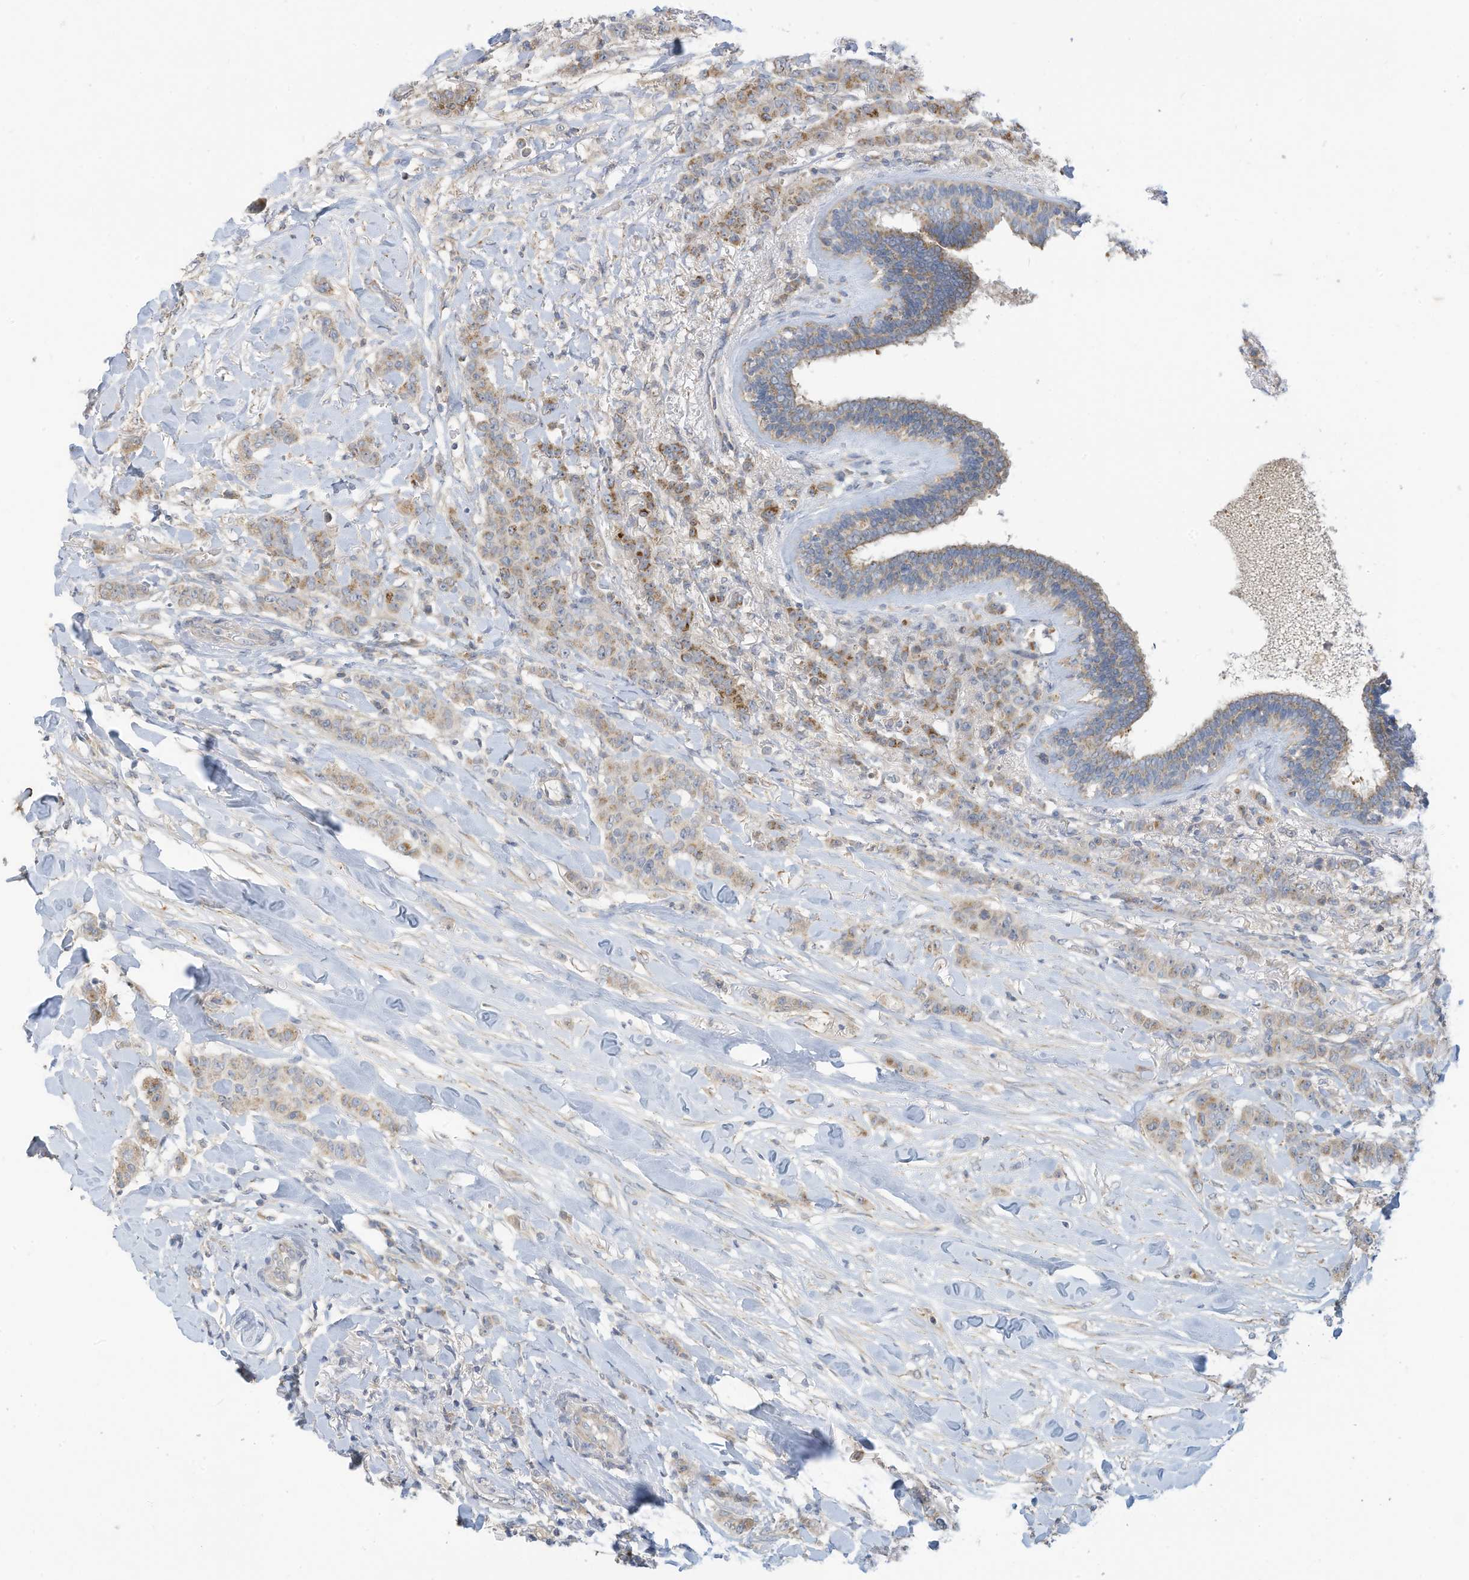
{"staining": {"intensity": "weak", "quantity": "25%-75%", "location": "cytoplasmic/membranous"}, "tissue": "breast cancer", "cell_type": "Tumor cells", "image_type": "cancer", "snomed": [{"axis": "morphology", "description": "Duct carcinoma"}, {"axis": "topography", "description": "Breast"}], "caption": "Breast cancer (infiltrating ductal carcinoma) stained with immunohistochemistry exhibits weak cytoplasmic/membranous staining in about 25%-75% of tumor cells.", "gene": "SCGB1D2", "patient": {"sex": "female", "age": 40}}